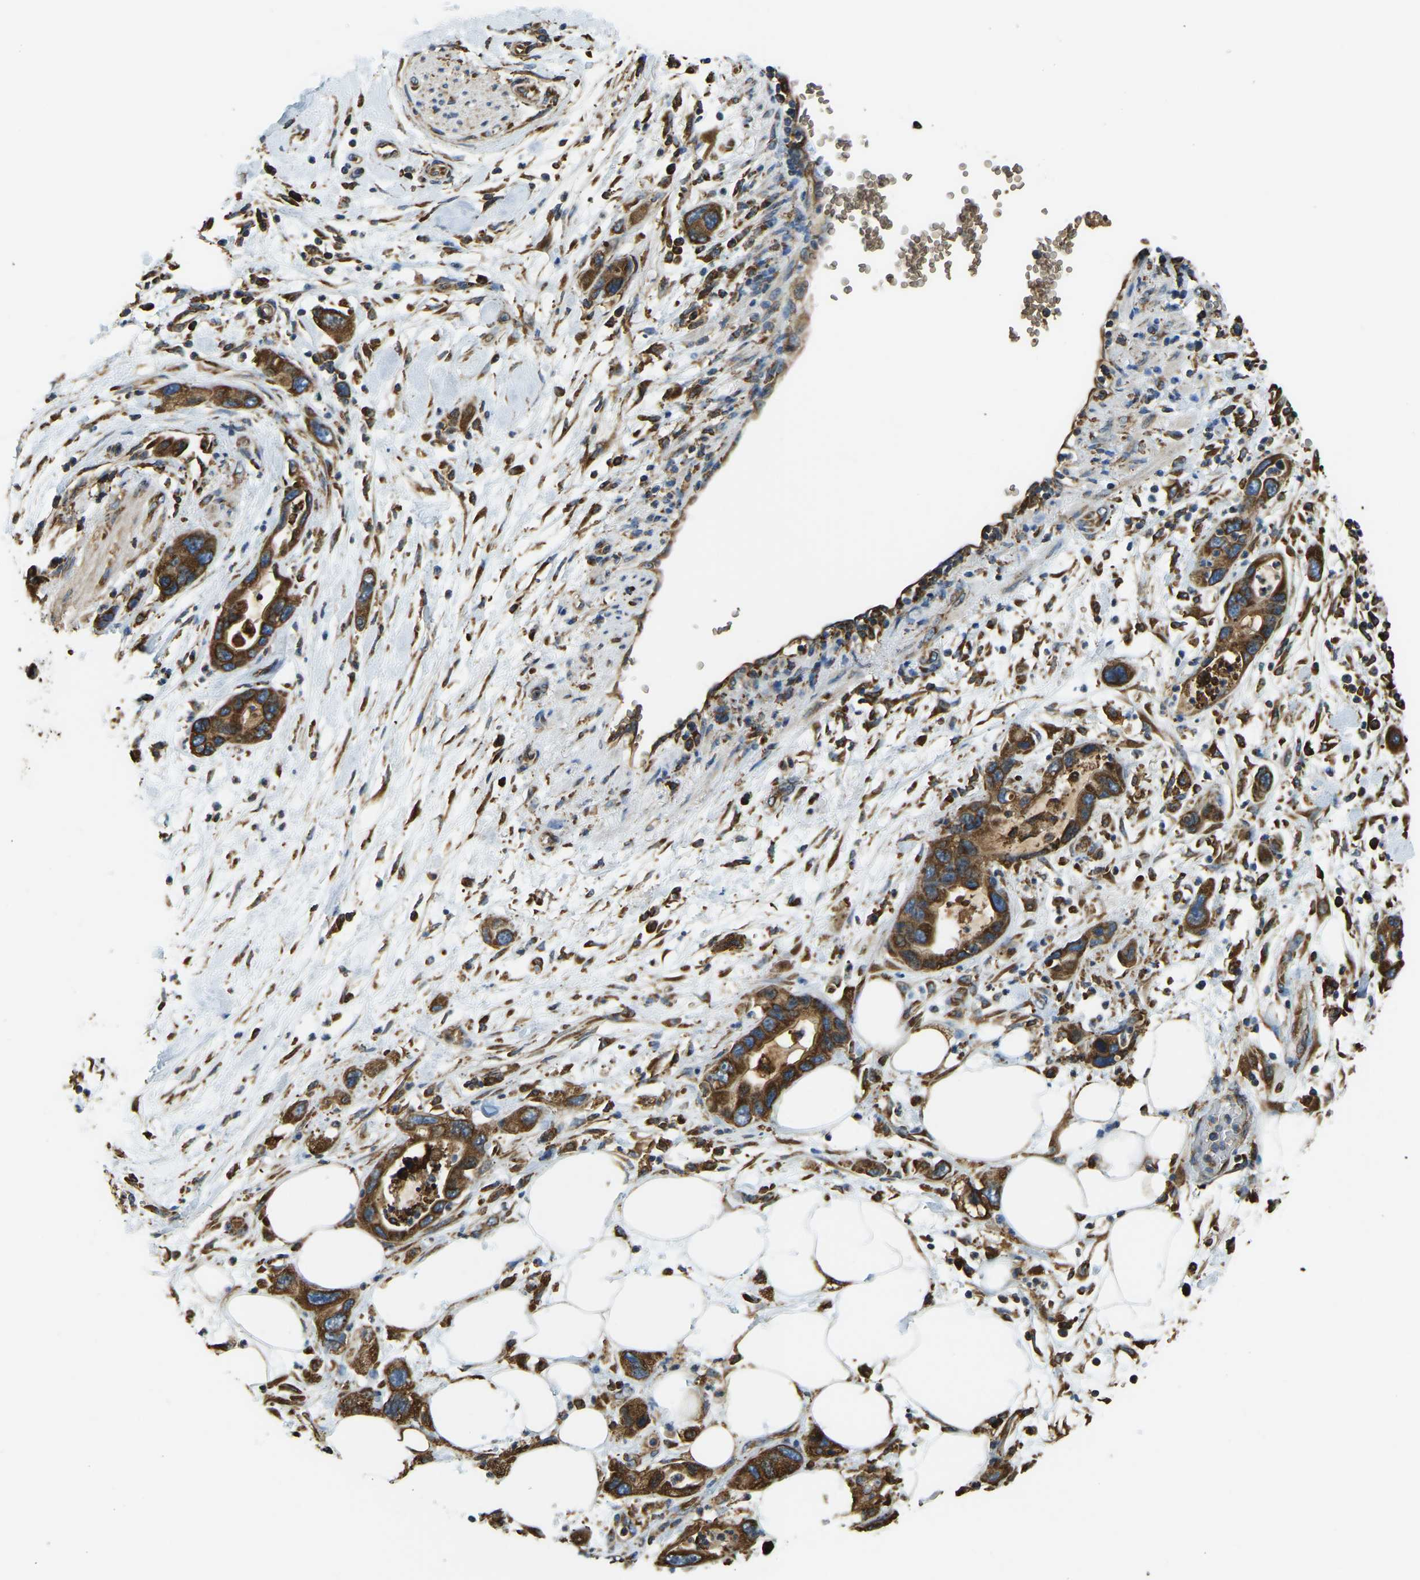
{"staining": {"intensity": "strong", "quantity": ">75%", "location": "cytoplasmic/membranous"}, "tissue": "pancreatic cancer", "cell_type": "Tumor cells", "image_type": "cancer", "snomed": [{"axis": "morphology", "description": "Normal tissue, NOS"}, {"axis": "morphology", "description": "Adenocarcinoma, NOS"}, {"axis": "topography", "description": "Pancreas"}], "caption": "Protein analysis of pancreatic cancer tissue exhibits strong cytoplasmic/membranous expression in about >75% of tumor cells.", "gene": "RNF115", "patient": {"sex": "female", "age": 71}}